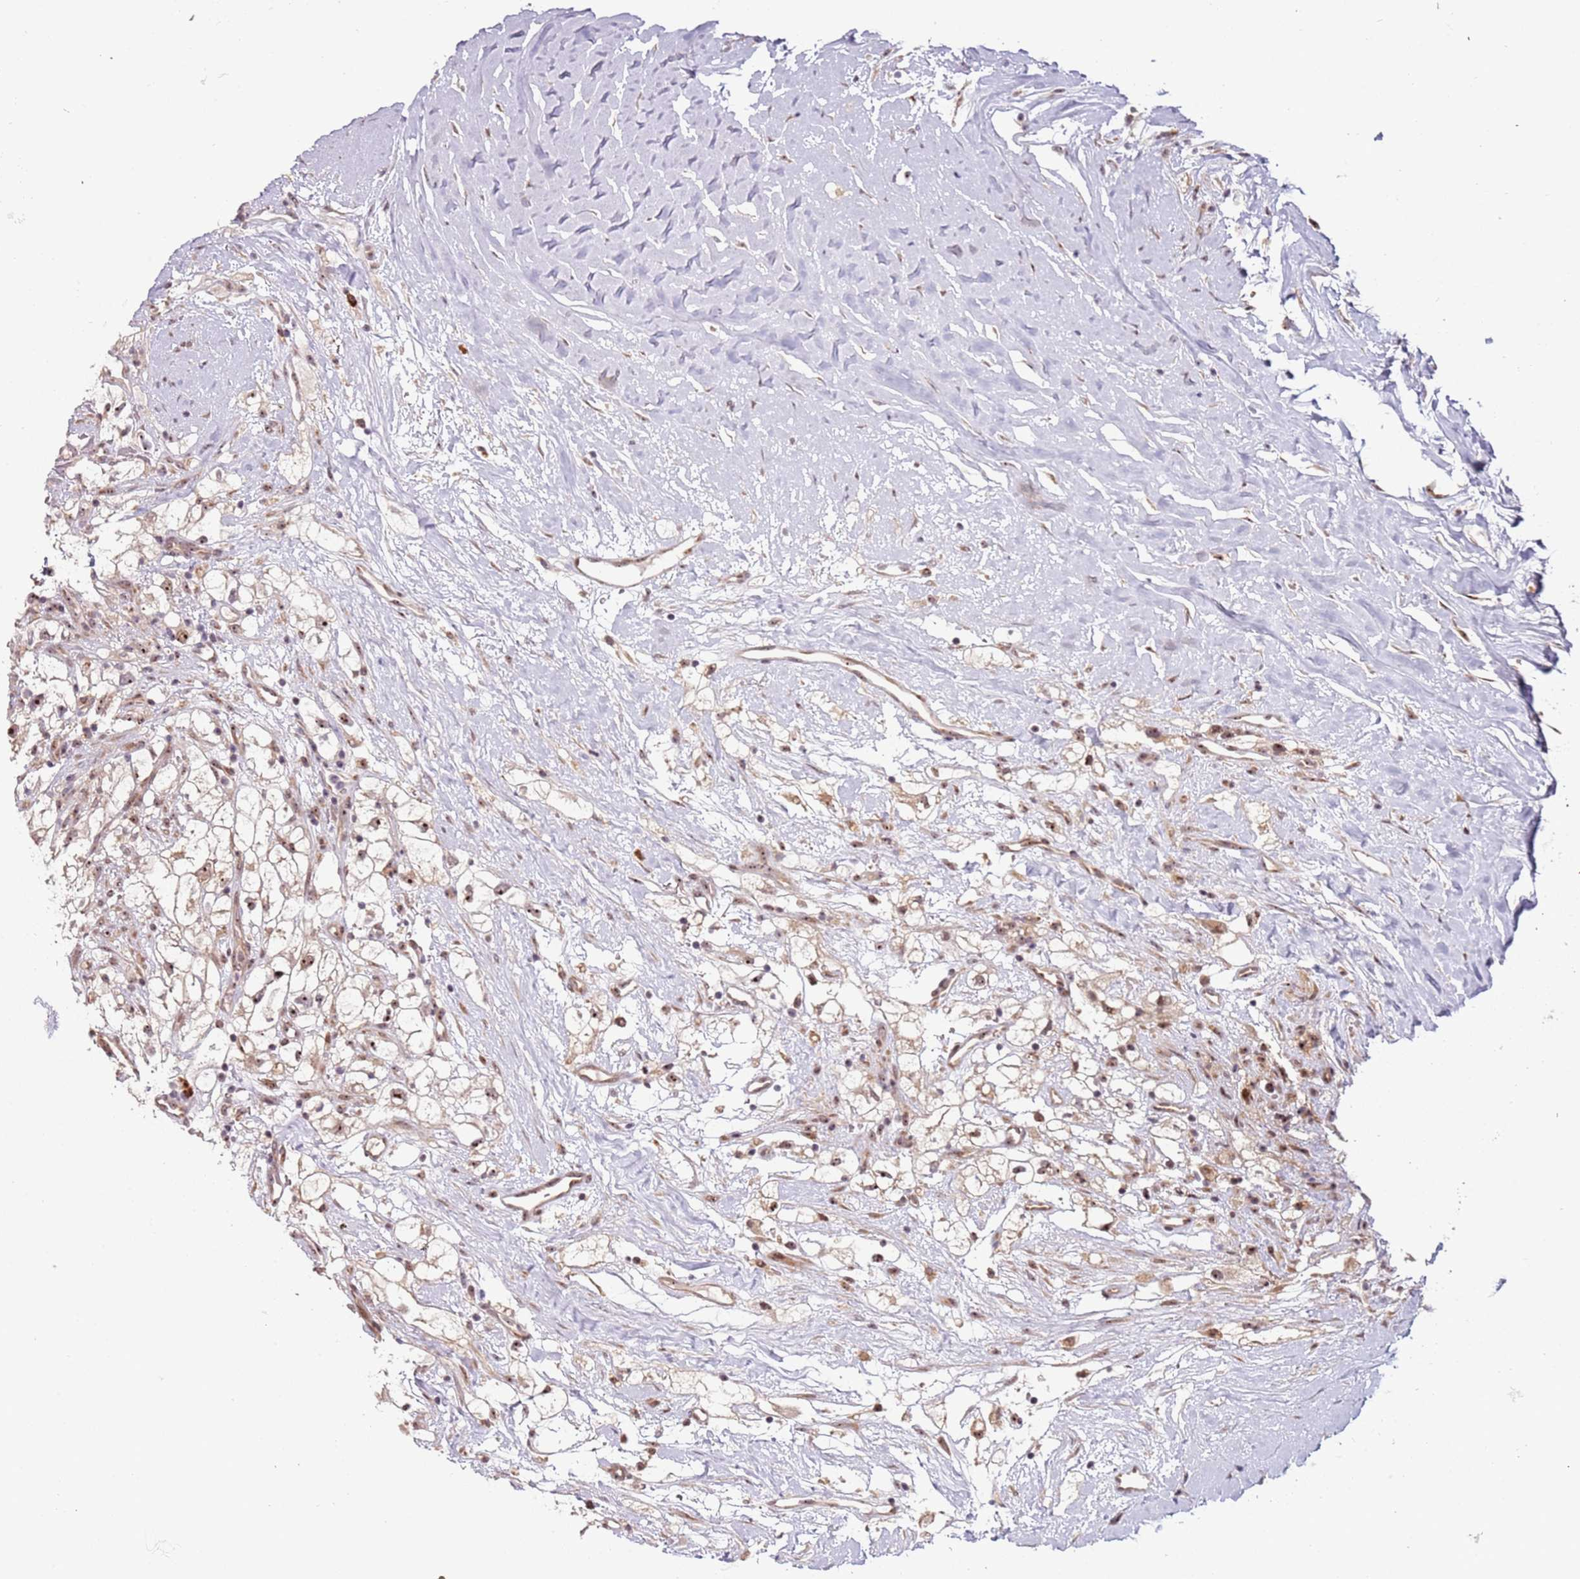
{"staining": {"intensity": "moderate", "quantity": ">75%", "location": "cytoplasmic/membranous,nuclear"}, "tissue": "renal cancer", "cell_type": "Tumor cells", "image_type": "cancer", "snomed": [{"axis": "morphology", "description": "Adenocarcinoma, NOS"}, {"axis": "topography", "description": "Kidney"}], "caption": "Renal cancer (adenocarcinoma) stained for a protein demonstrates moderate cytoplasmic/membranous and nuclear positivity in tumor cells.", "gene": "UCMA", "patient": {"sex": "male", "age": 59}}